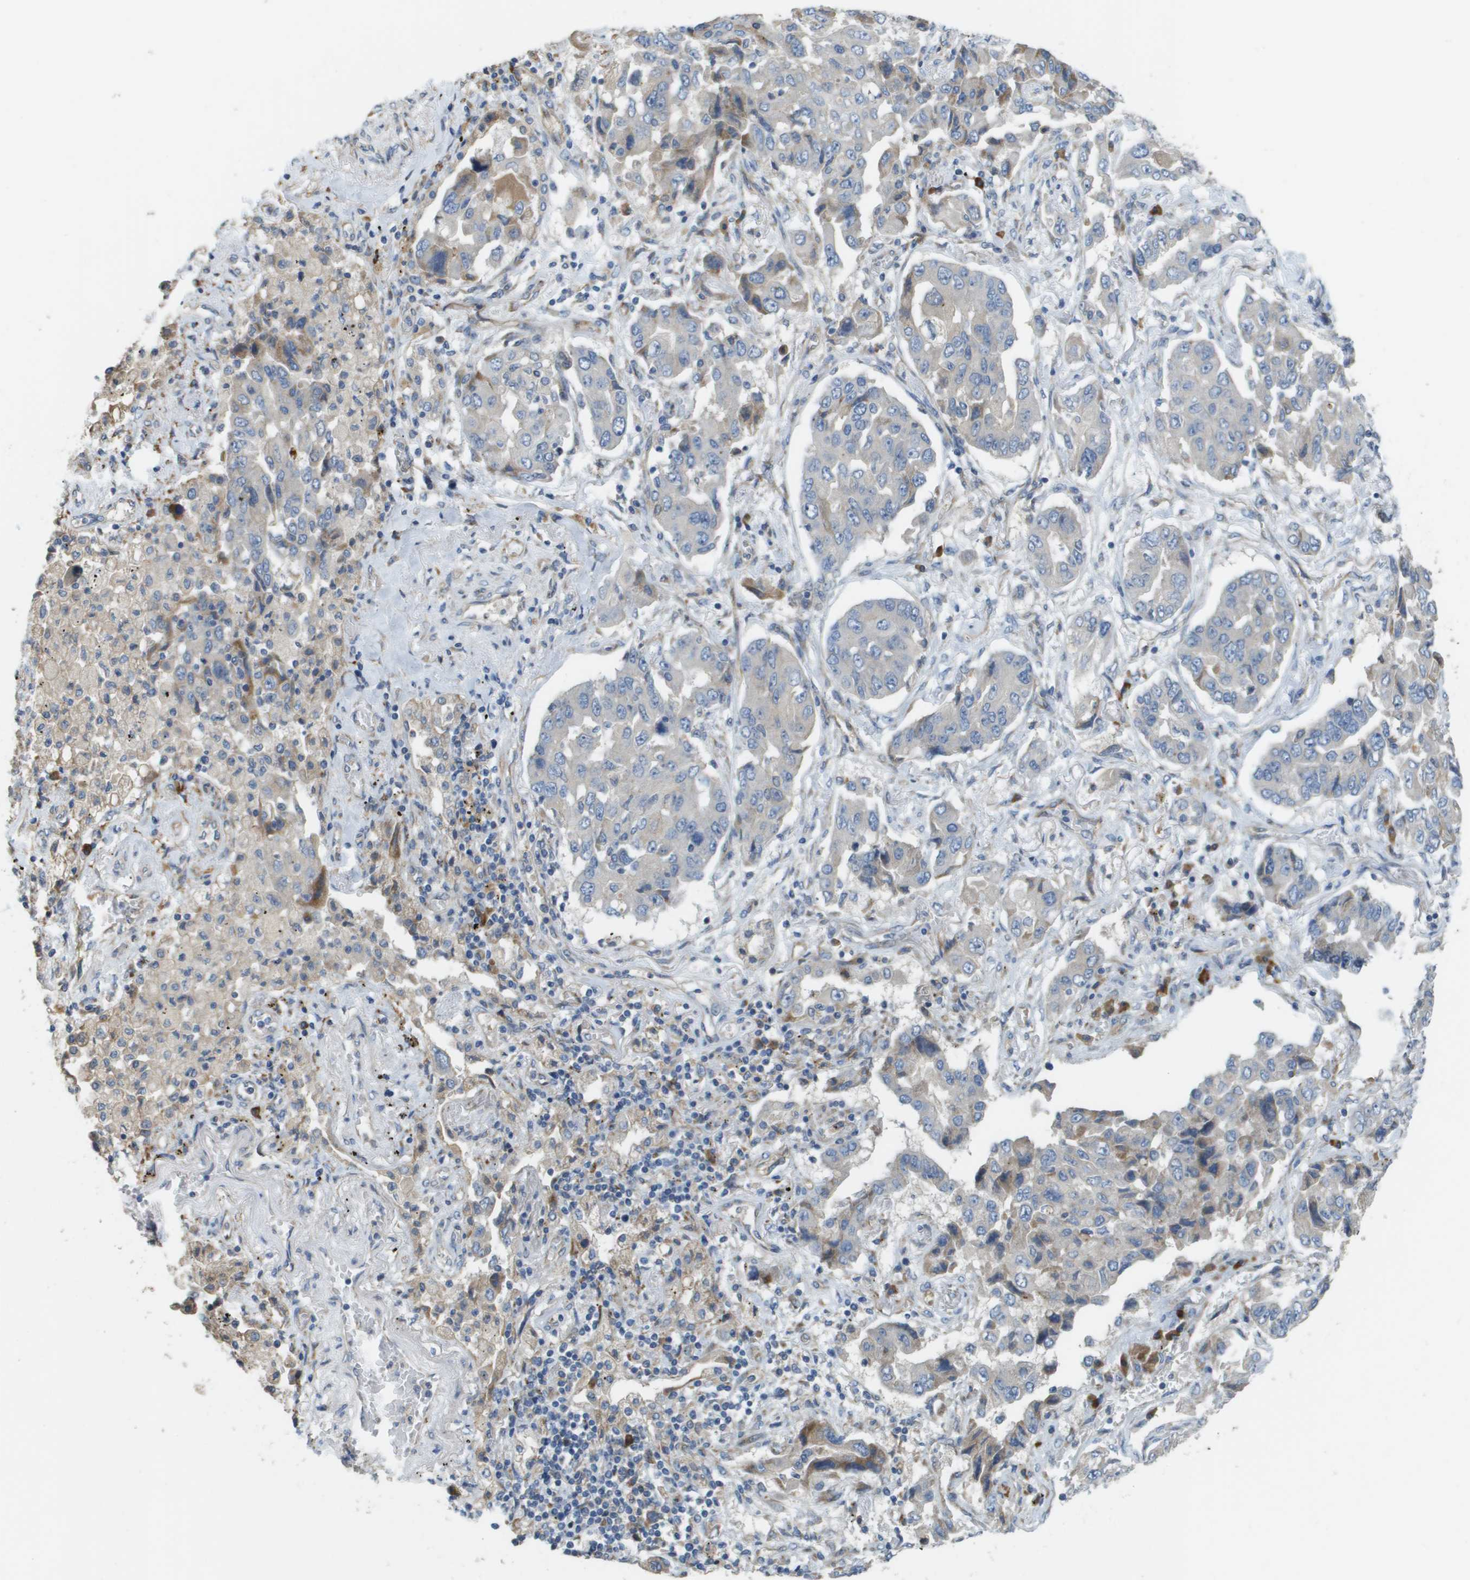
{"staining": {"intensity": "negative", "quantity": "none", "location": "none"}, "tissue": "lung cancer", "cell_type": "Tumor cells", "image_type": "cancer", "snomed": [{"axis": "morphology", "description": "Adenocarcinoma, NOS"}, {"axis": "topography", "description": "Lung"}], "caption": "This is an immunohistochemistry (IHC) image of adenocarcinoma (lung). There is no staining in tumor cells.", "gene": "CASP10", "patient": {"sex": "female", "age": 65}}